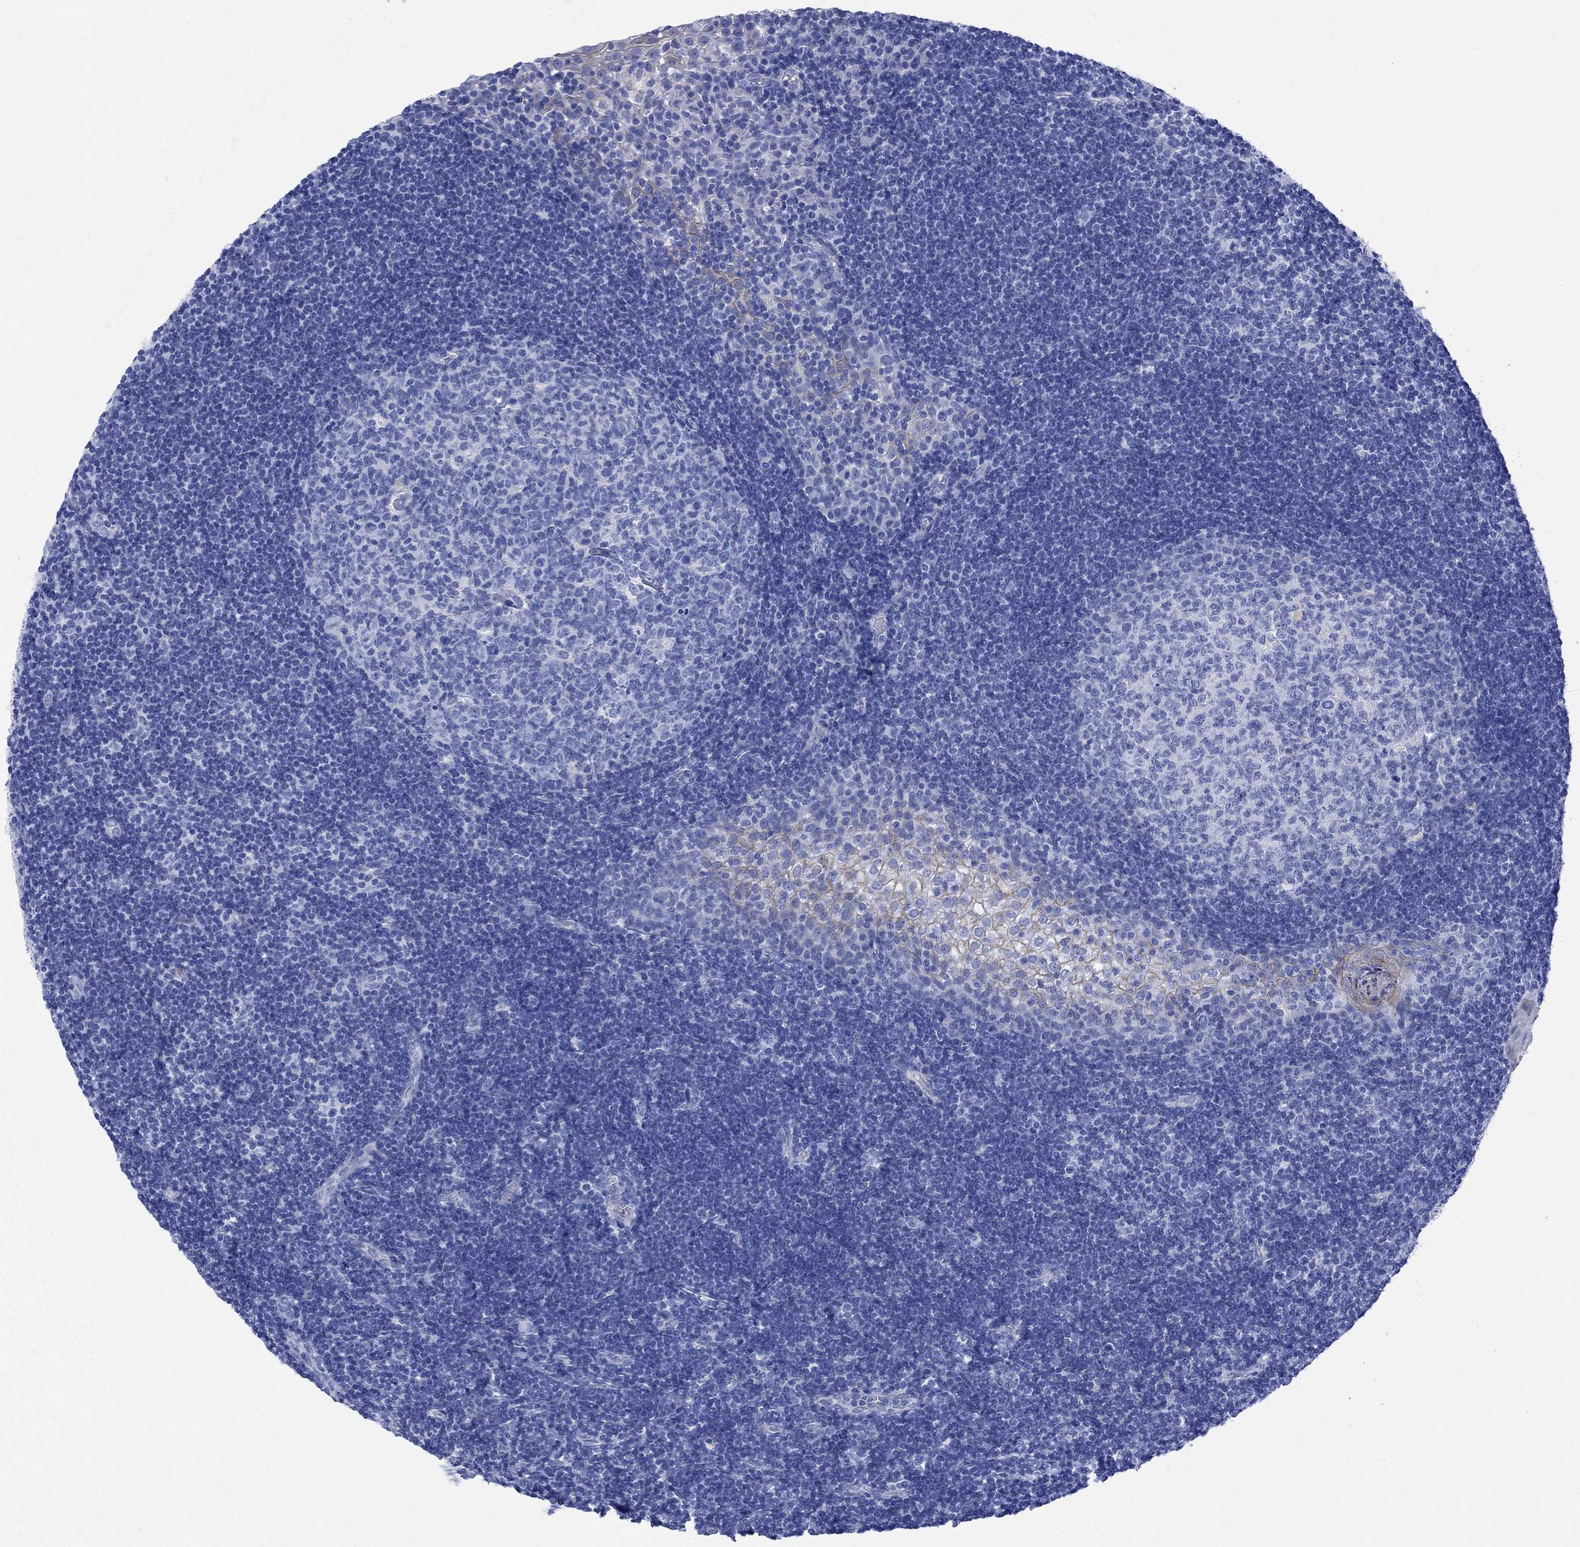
{"staining": {"intensity": "negative", "quantity": "none", "location": "none"}, "tissue": "tonsil", "cell_type": "Germinal center cells", "image_type": "normal", "snomed": [{"axis": "morphology", "description": "Normal tissue, NOS"}, {"axis": "topography", "description": "Tonsil"}], "caption": "There is no significant positivity in germinal center cells of tonsil. The staining is performed using DAB brown chromogen with nuclei counter-stained in using hematoxylin.", "gene": "MYL1", "patient": {"sex": "female", "age": 13}}